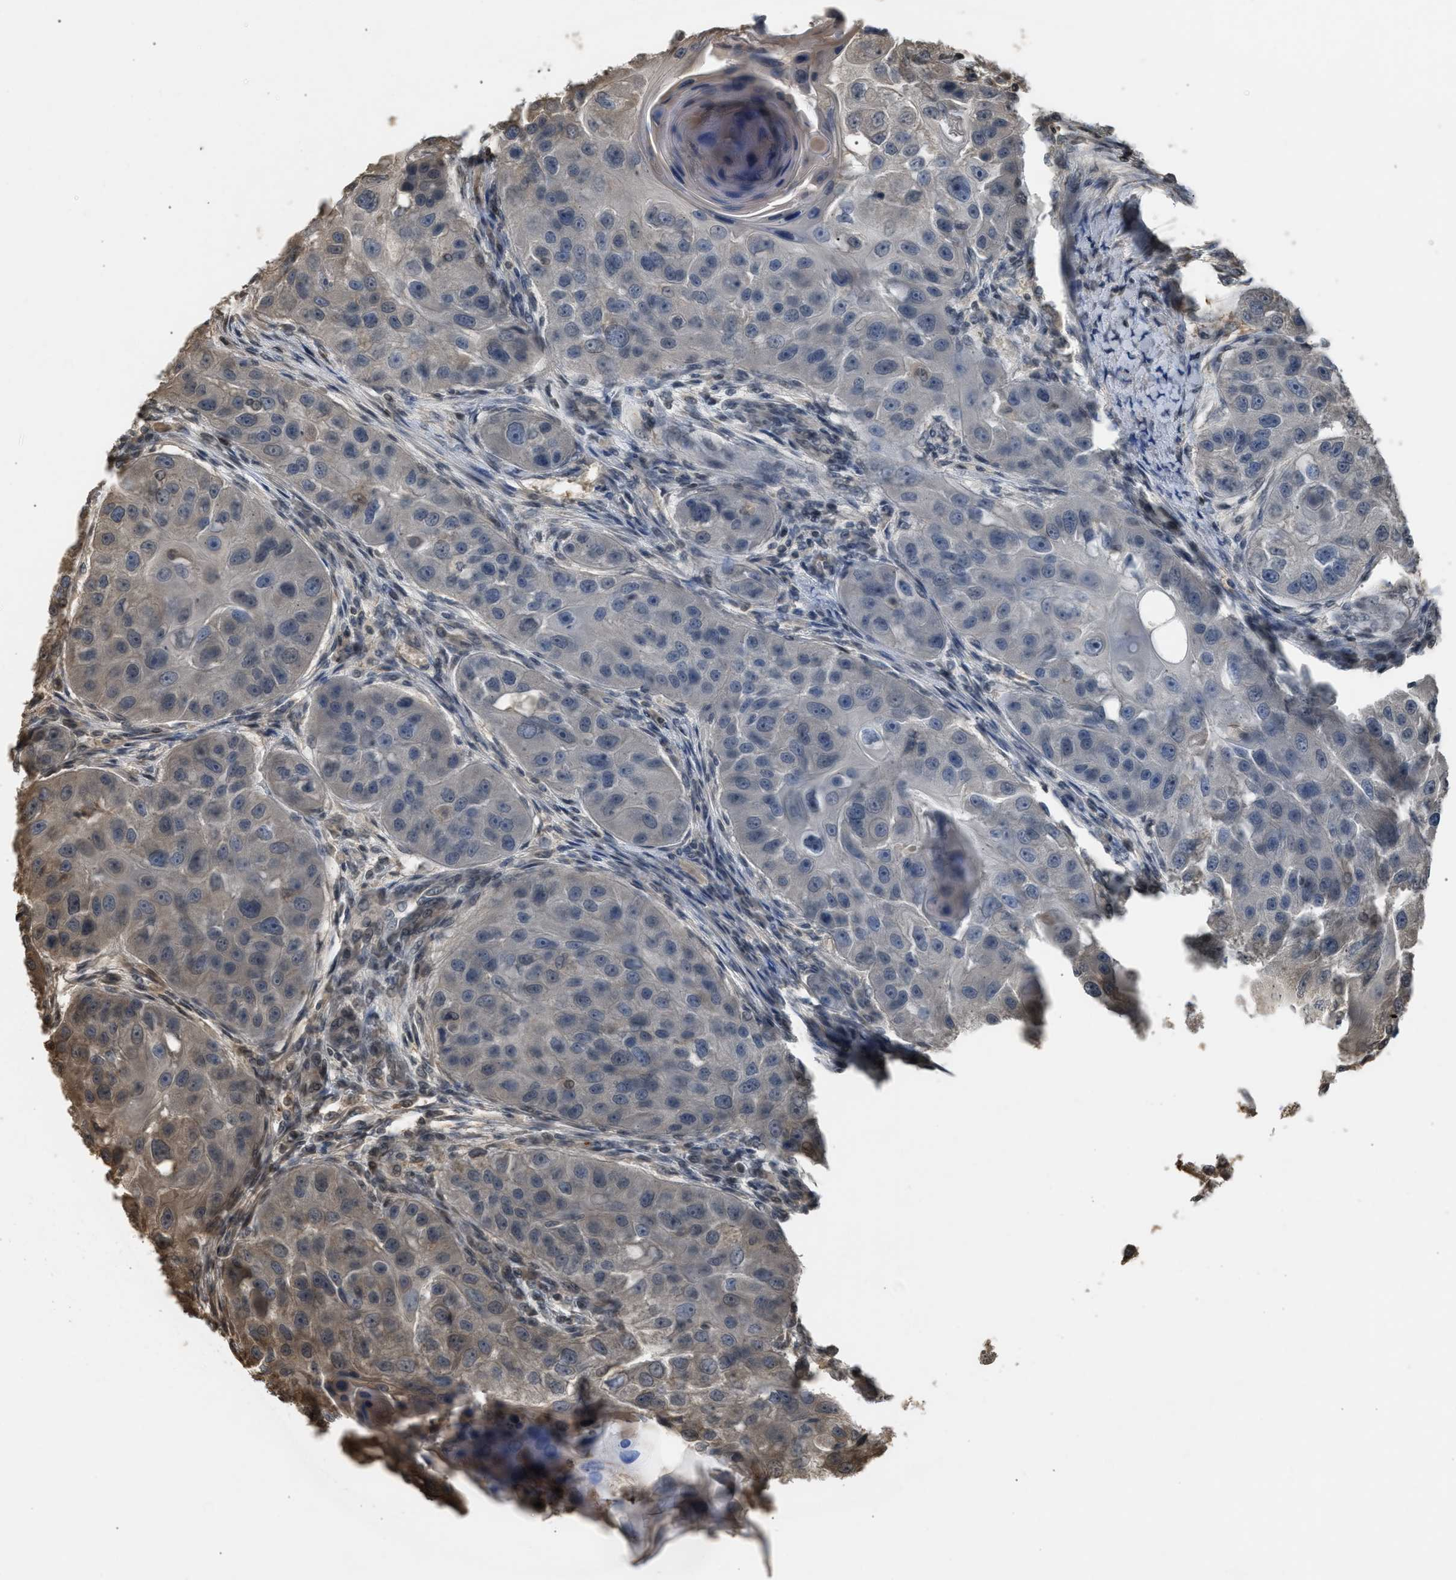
{"staining": {"intensity": "weak", "quantity": "<25%", "location": "cytoplasmic/membranous"}, "tissue": "head and neck cancer", "cell_type": "Tumor cells", "image_type": "cancer", "snomed": [{"axis": "morphology", "description": "Normal tissue, NOS"}, {"axis": "morphology", "description": "Squamous cell carcinoma, NOS"}, {"axis": "topography", "description": "Skeletal muscle"}, {"axis": "topography", "description": "Head-Neck"}], "caption": "High magnification brightfield microscopy of head and neck cancer (squamous cell carcinoma) stained with DAB (brown) and counterstained with hematoxylin (blue): tumor cells show no significant expression.", "gene": "ARHGDIA", "patient": {"sex": "male", "age": 51}}